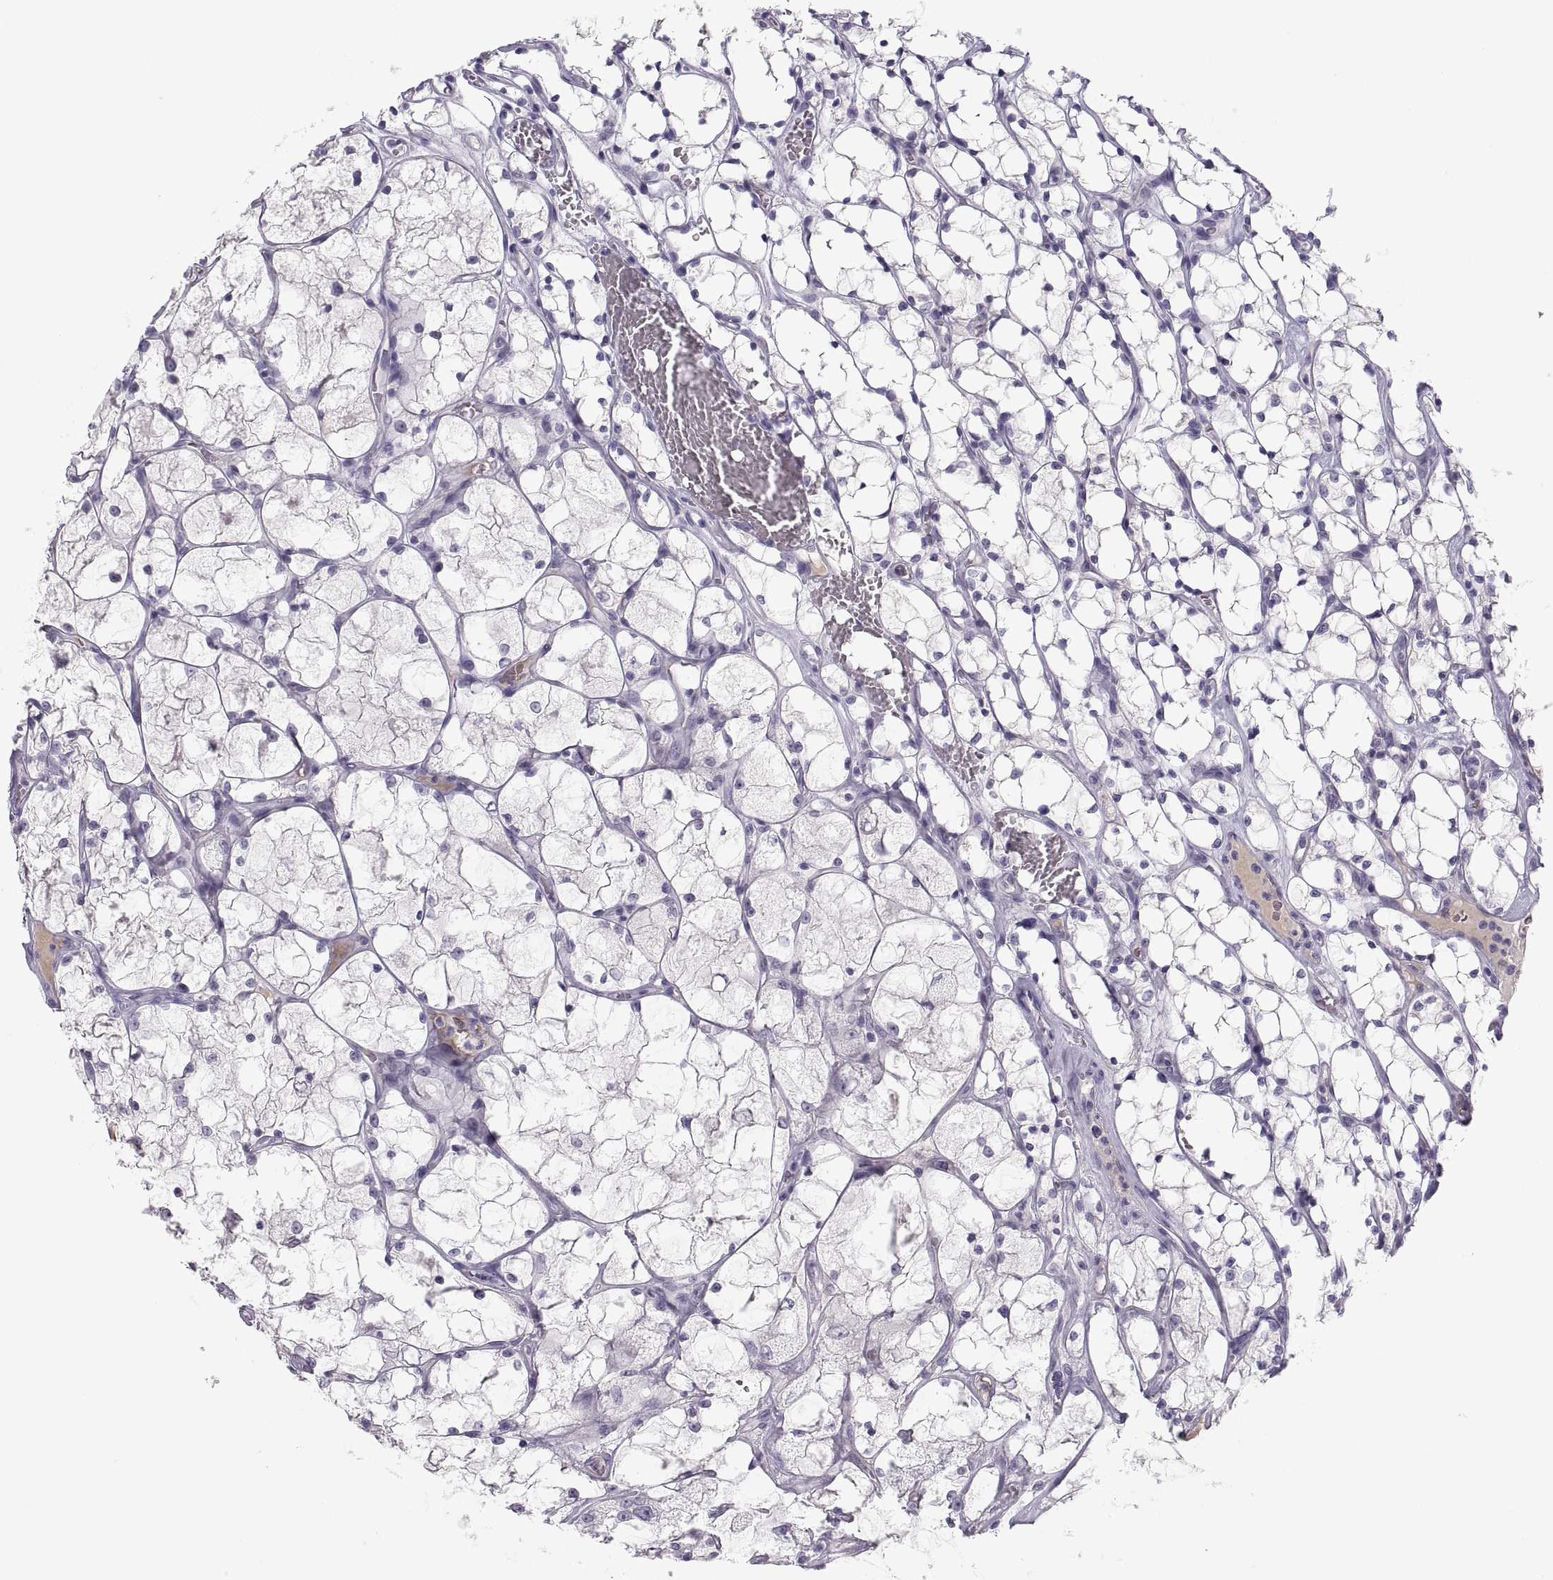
{"staining": {"intensity": "negative", "quantity": "none", "location": "none"}, "tissue": "renal cancer", "cell_type": "Tumor cells", "image_type": "cancer", "snomed": [{"axis": "morphology", "description": "Adenocarcinoma, NOS"}, {"axis": "topography", "description": "Kidney"}], "caption": "Adenocarcinoma (renal) was stained to show a protein in brown. There is no significant positivity in tumor cells.", "gene": "MAGEB2", "patient": {"sex": "female", "age": 69}}